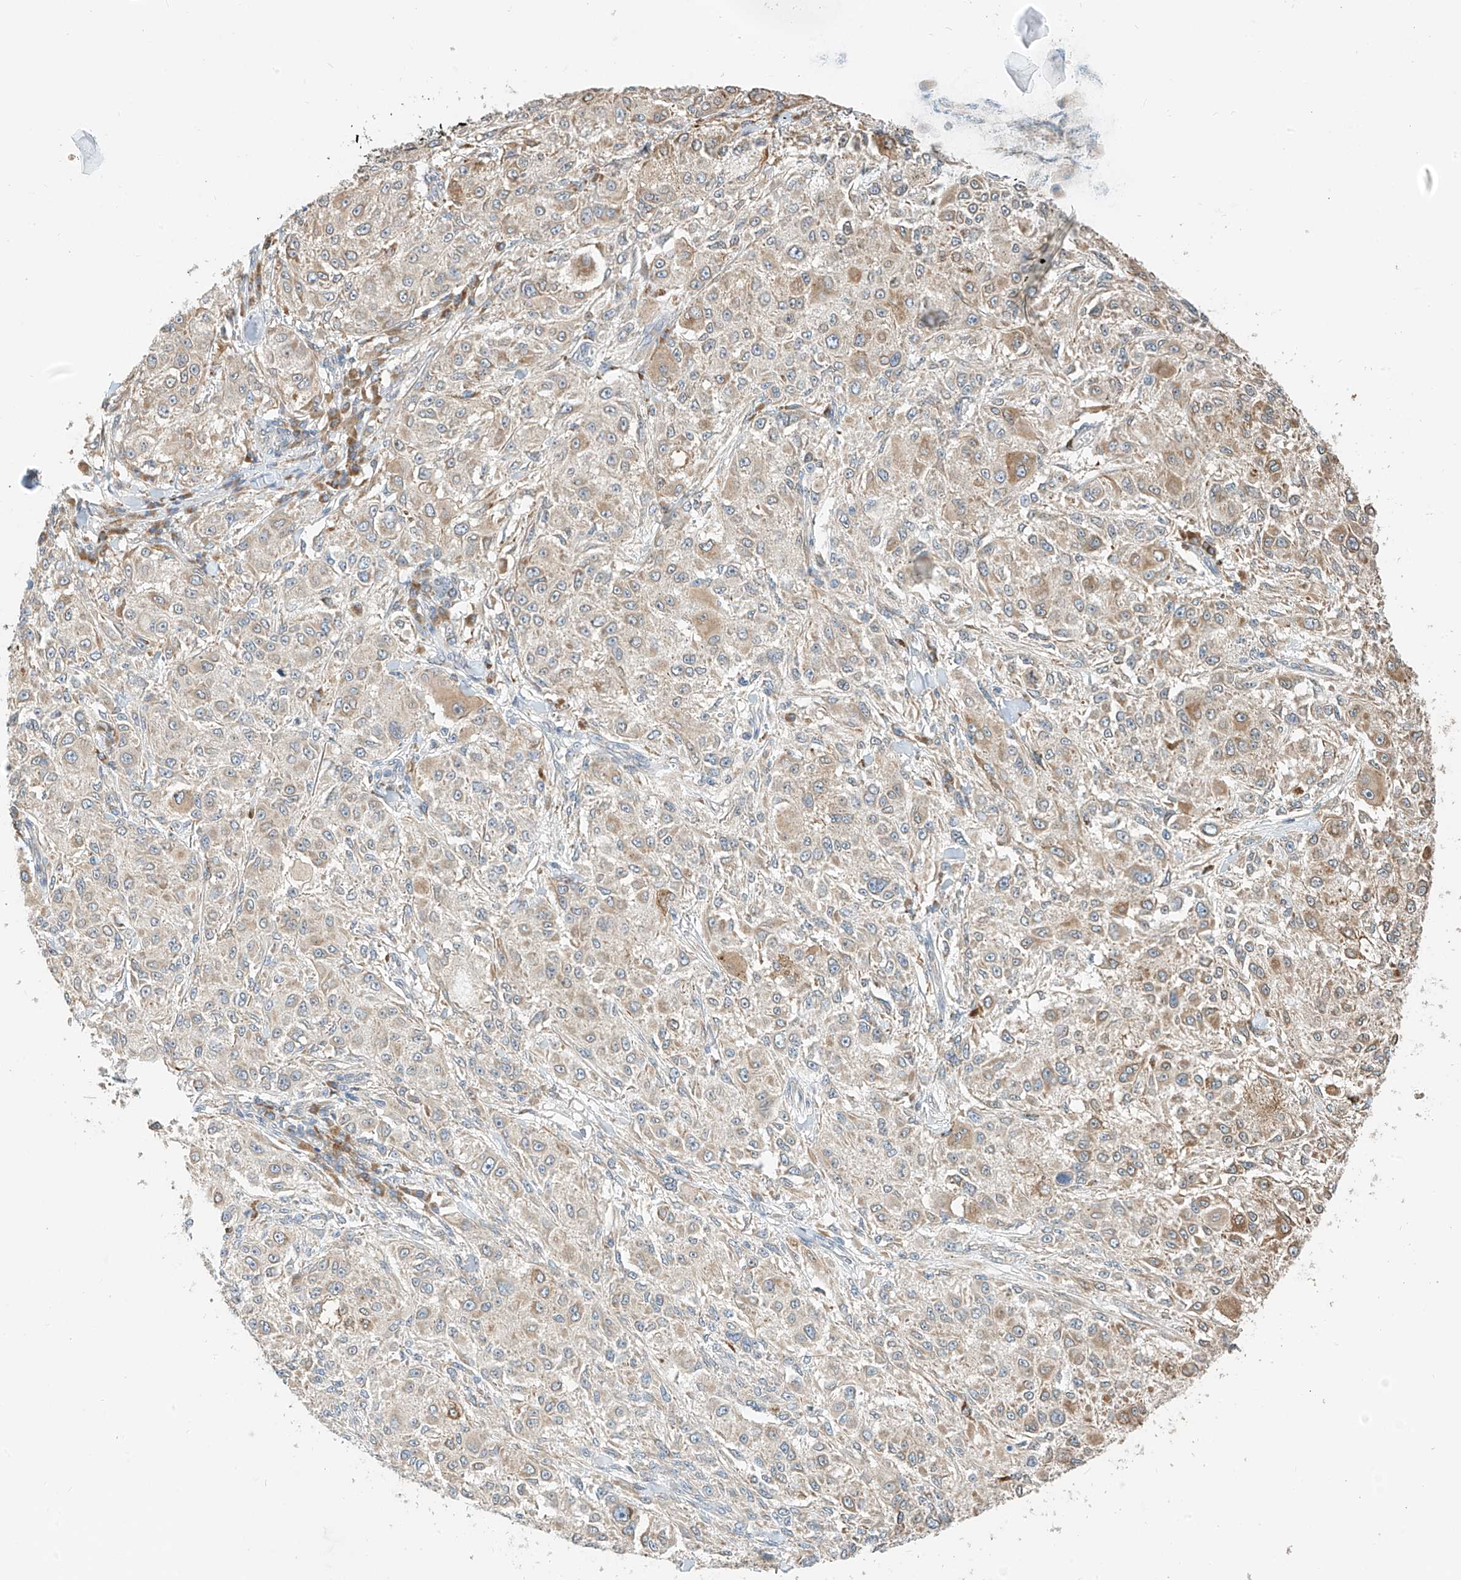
{"staining": {"intensity": "moderate", "quantity": "<25%", "location": "cytoplasmic/membranous"}, "tissue": "melanoma", "cell_type": "Tumor cells", "image_type": "cancer", "snomed": [{"axis": "morphology", "description": "Necrosis, NOS"}, {"axis": "morphology", "description": "Malignant melanoma, NOS"}, {"axis": "topography", "description": "Skin"}], "caption": "Melanoma was stained to show a protein in brown. There is low levels of moderate cytoplasmic/membranous staining in about <25% of tumor cells.", "gene": "PPA2", "patient": {"sex": "female", "age": 87}}